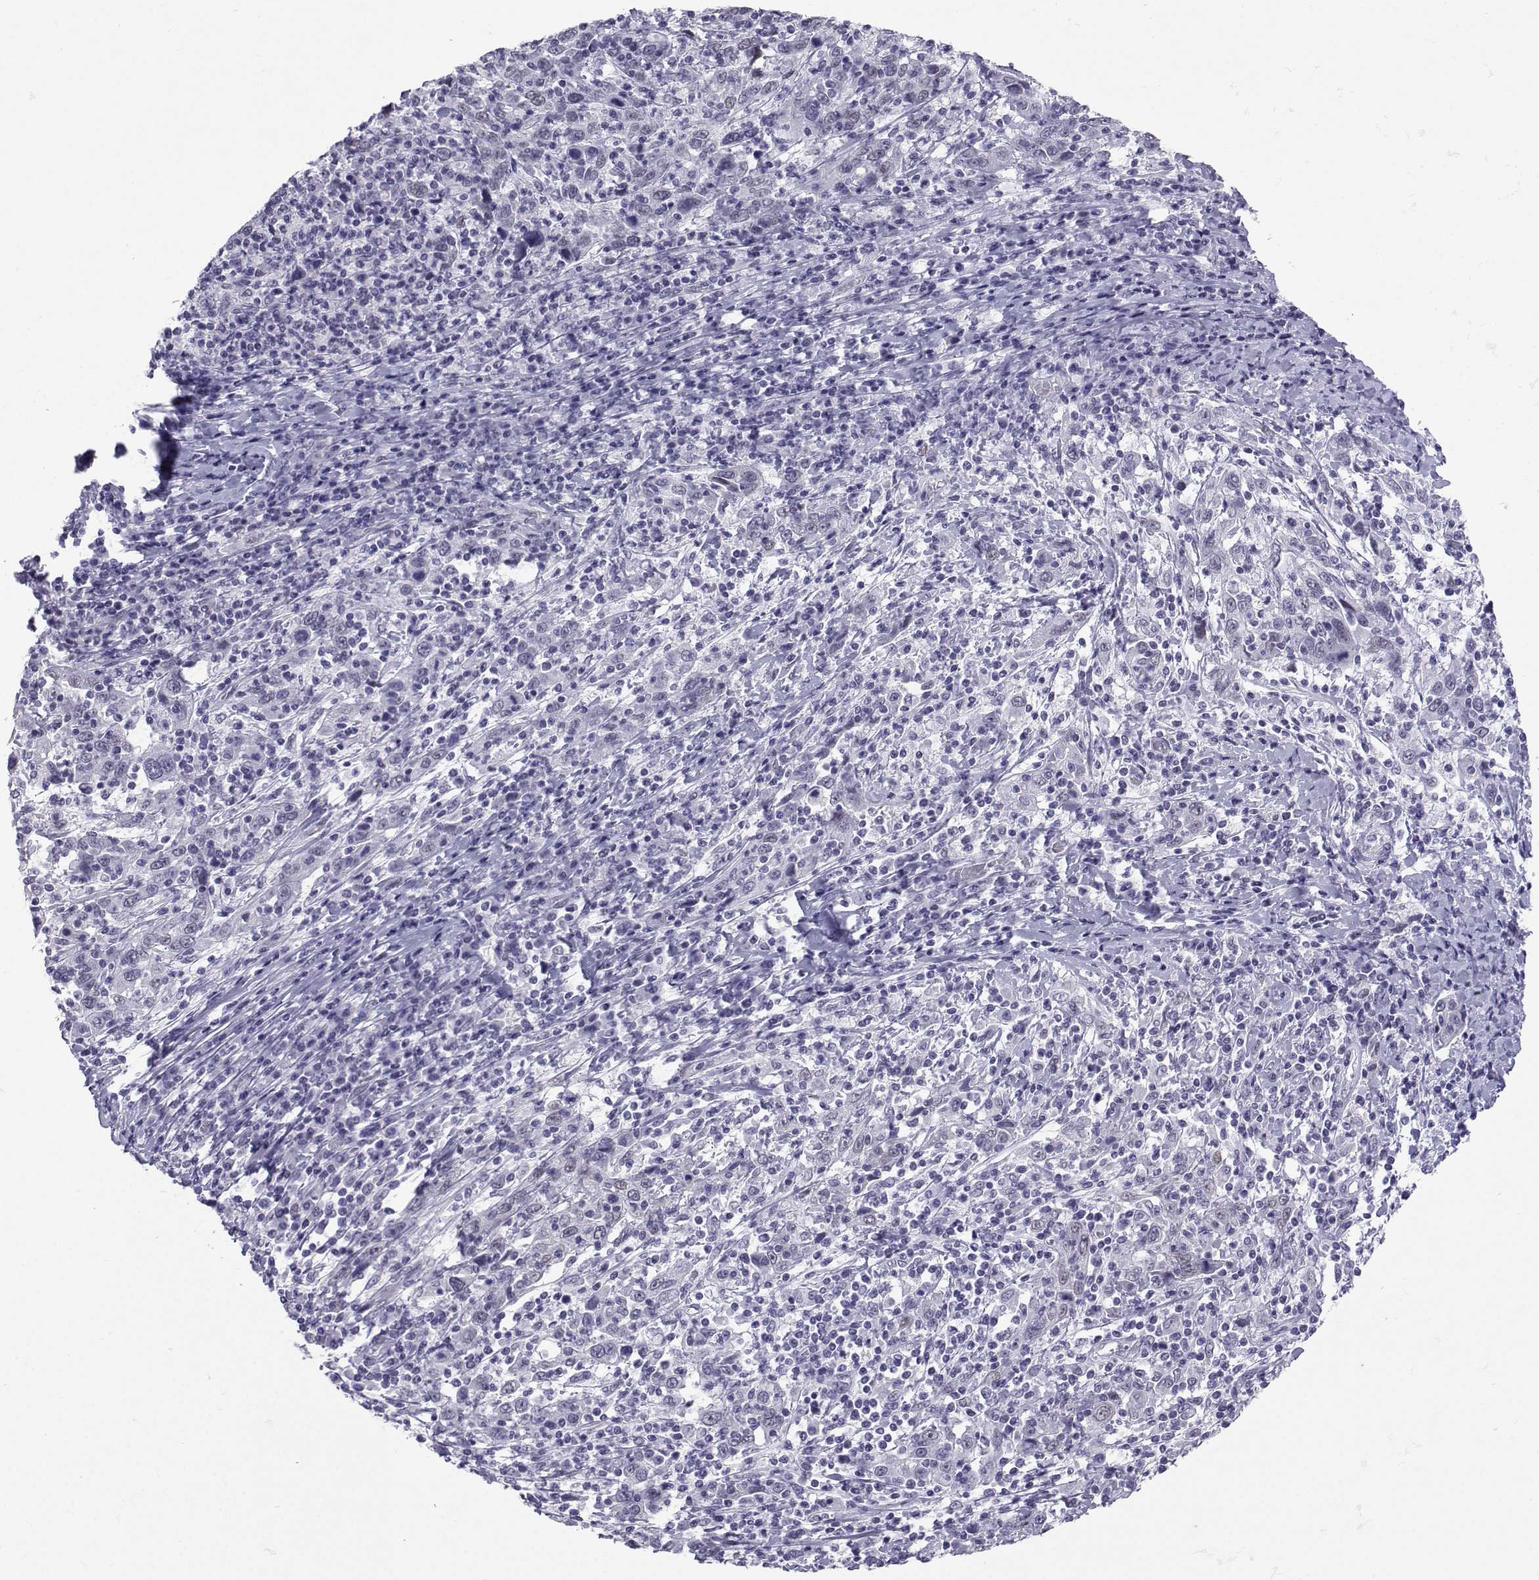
{"staining": {"intensity": "negative", "quantity": "none", "location": "none"}, "tissue": "cervical cancer", "cell_type": "Tumor cells", "image_type": "cancer", "snomed": [{"axis": "morphology", "description": "Squamous cell carcinoma, NOS"}, {"axis": "topography", "description": "Cervix"}], "caption": "Cervical squamous cell carcinoma stained for a protein using immunohistochemistry (IHC) displays no expression tumor cells.", "gene": "LORICRIN", "patient": {"sex": "female", "age": 46}}